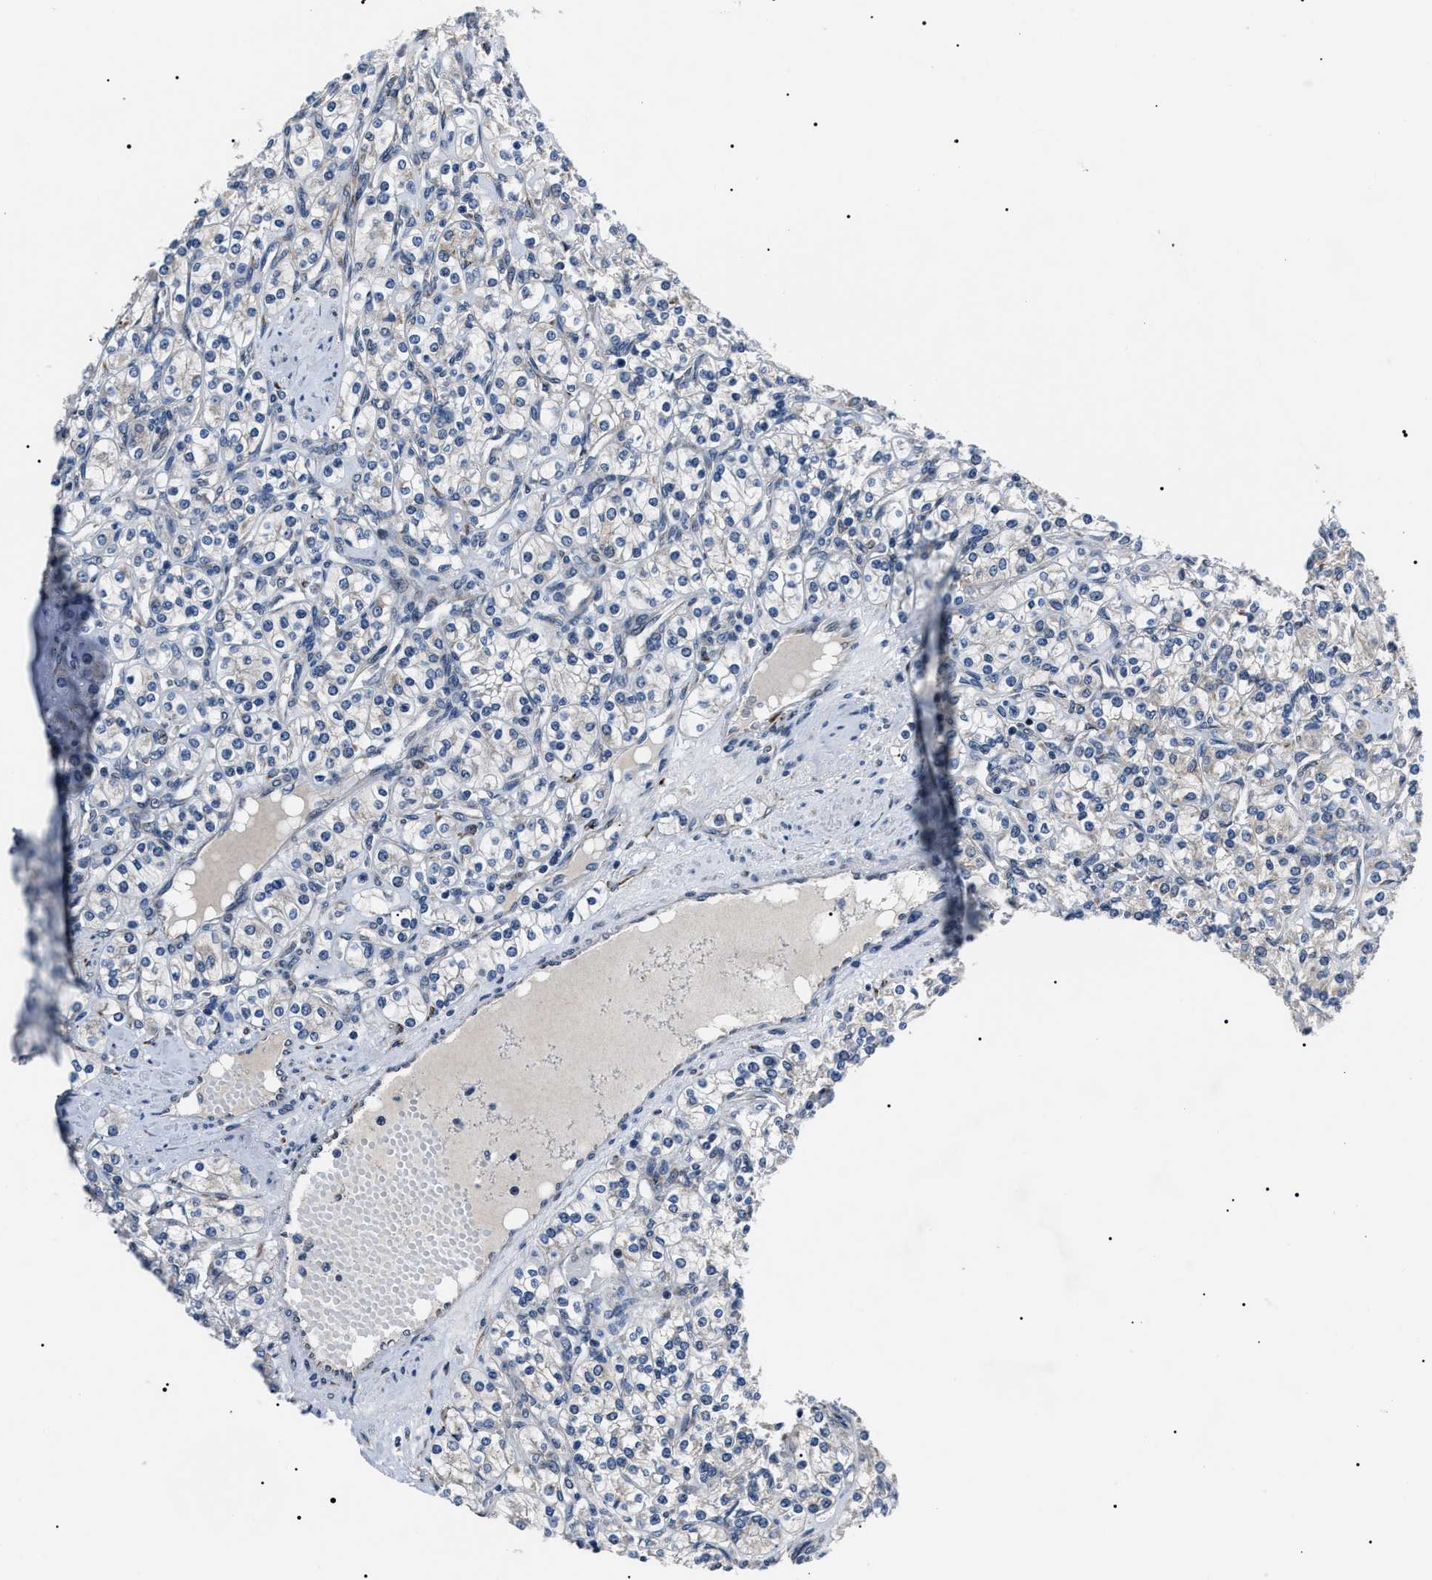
{"staining": {"intensity": "negative", "quantity": "none", "location": "none"}, "tissue": "renal cancer", "cell_type": "Tumor cells", "image_type": "cancer", "snomed": [{"axis": "morphology", "description": "Adenocarcinoma, NOS"}, {"axis": "topography", "description": "Kidney"}], "caption": "There is no significant staining in tumor cells of renal cancer.", "gene": "LRRC14", "patient": {"sex": "male", "age": 77}}